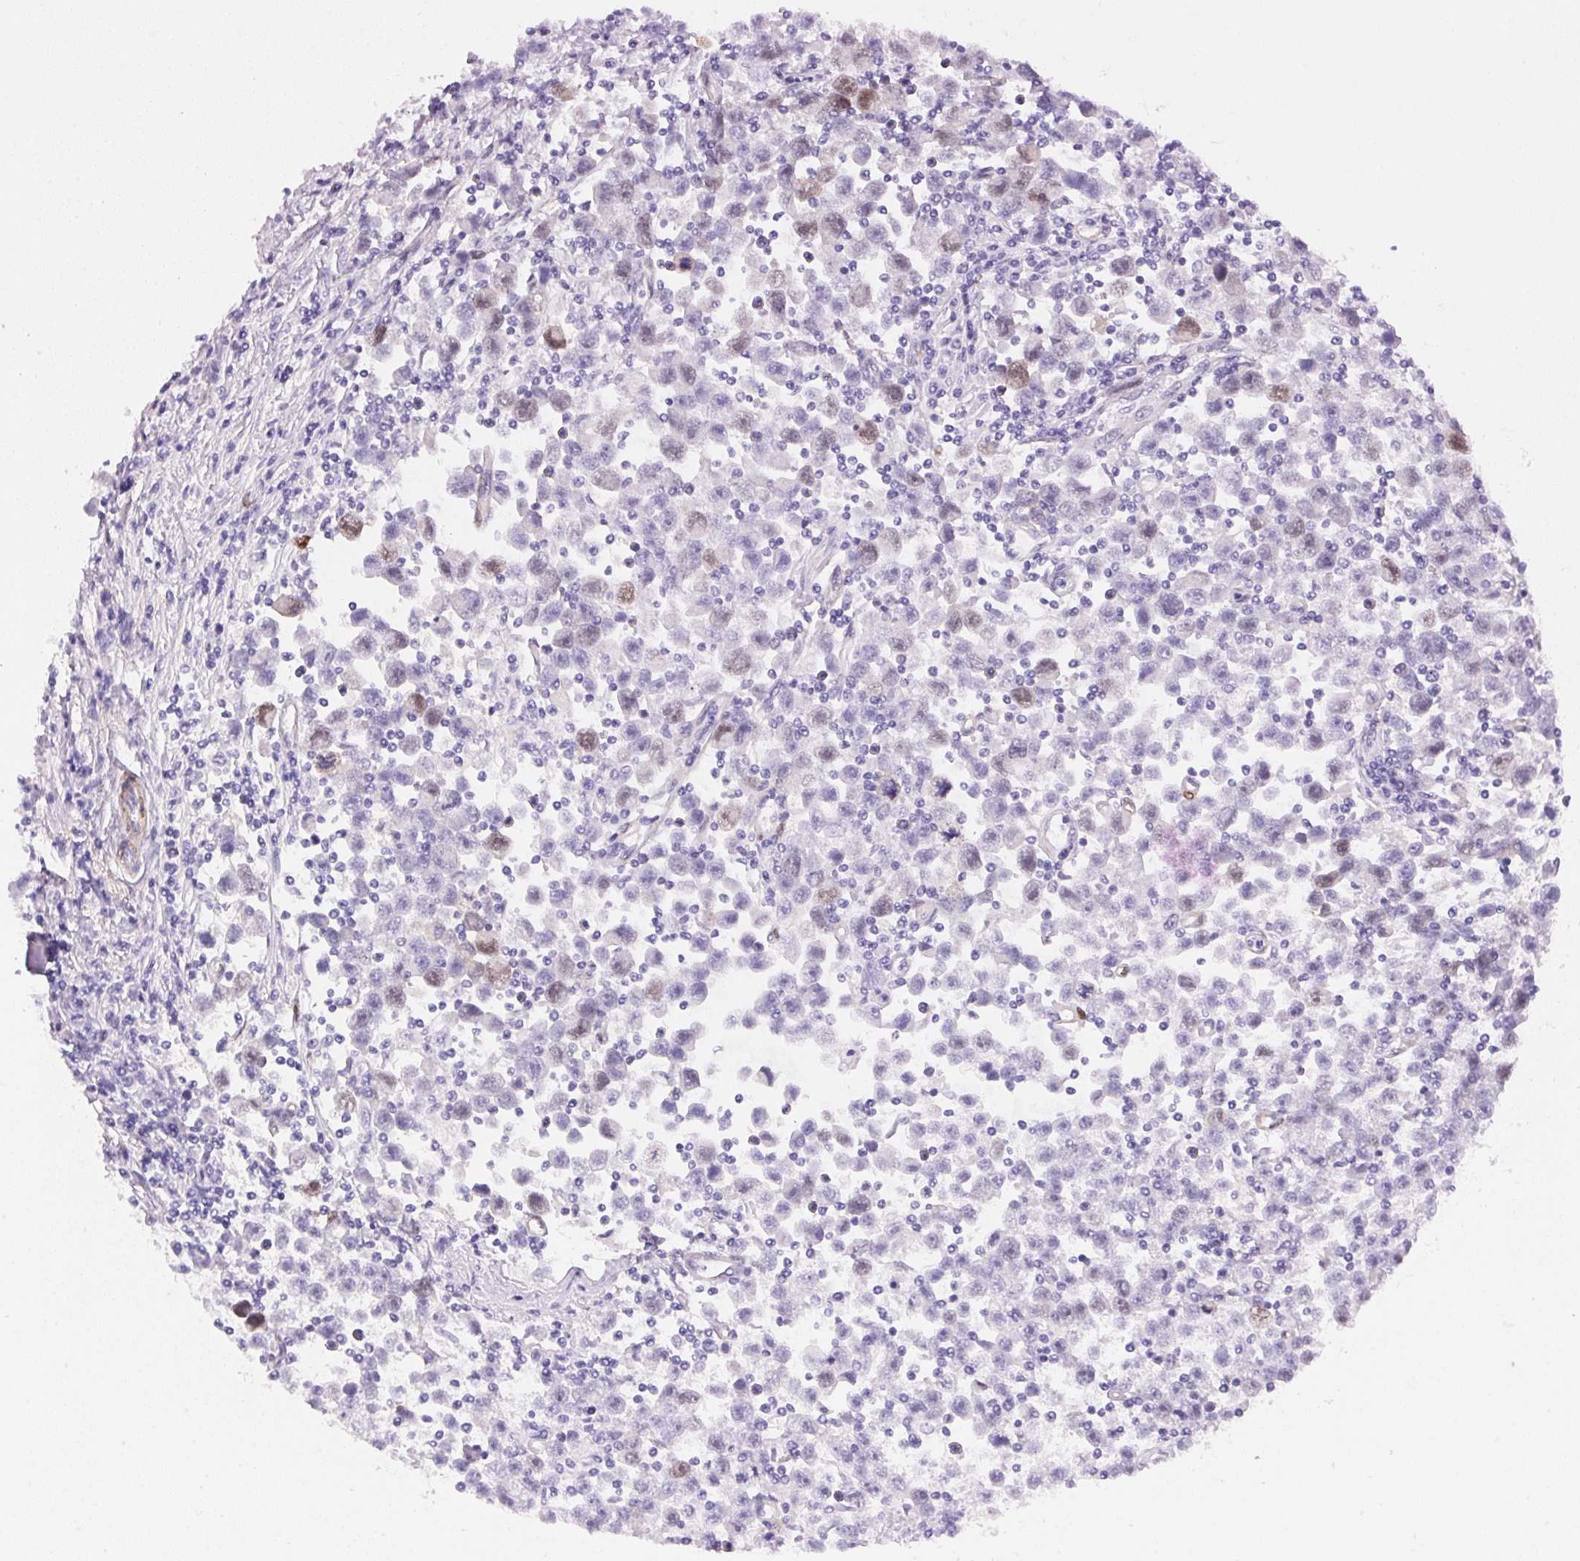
{"staining": {"intensity": "moderate", "quantity": "<25%", "location": "nuclear"}, "tissue": "testis cancer", "cell_type": "Tumor cells", "image_type": "cancer", "snomed": [{"axis": "morphology", "description": "Seminoma, NOS"}, {"axis": "topography", "description": "Testis"}], "caption": "DAB (3,3'-diaminobenzidine) immunohistochemical staining of testis cancer (seminoma) displays moderate nuclear protein expression in about <25% of tumor cells.", "gene": "SMTN", "patient": {"sex": "male", "age": 31}}